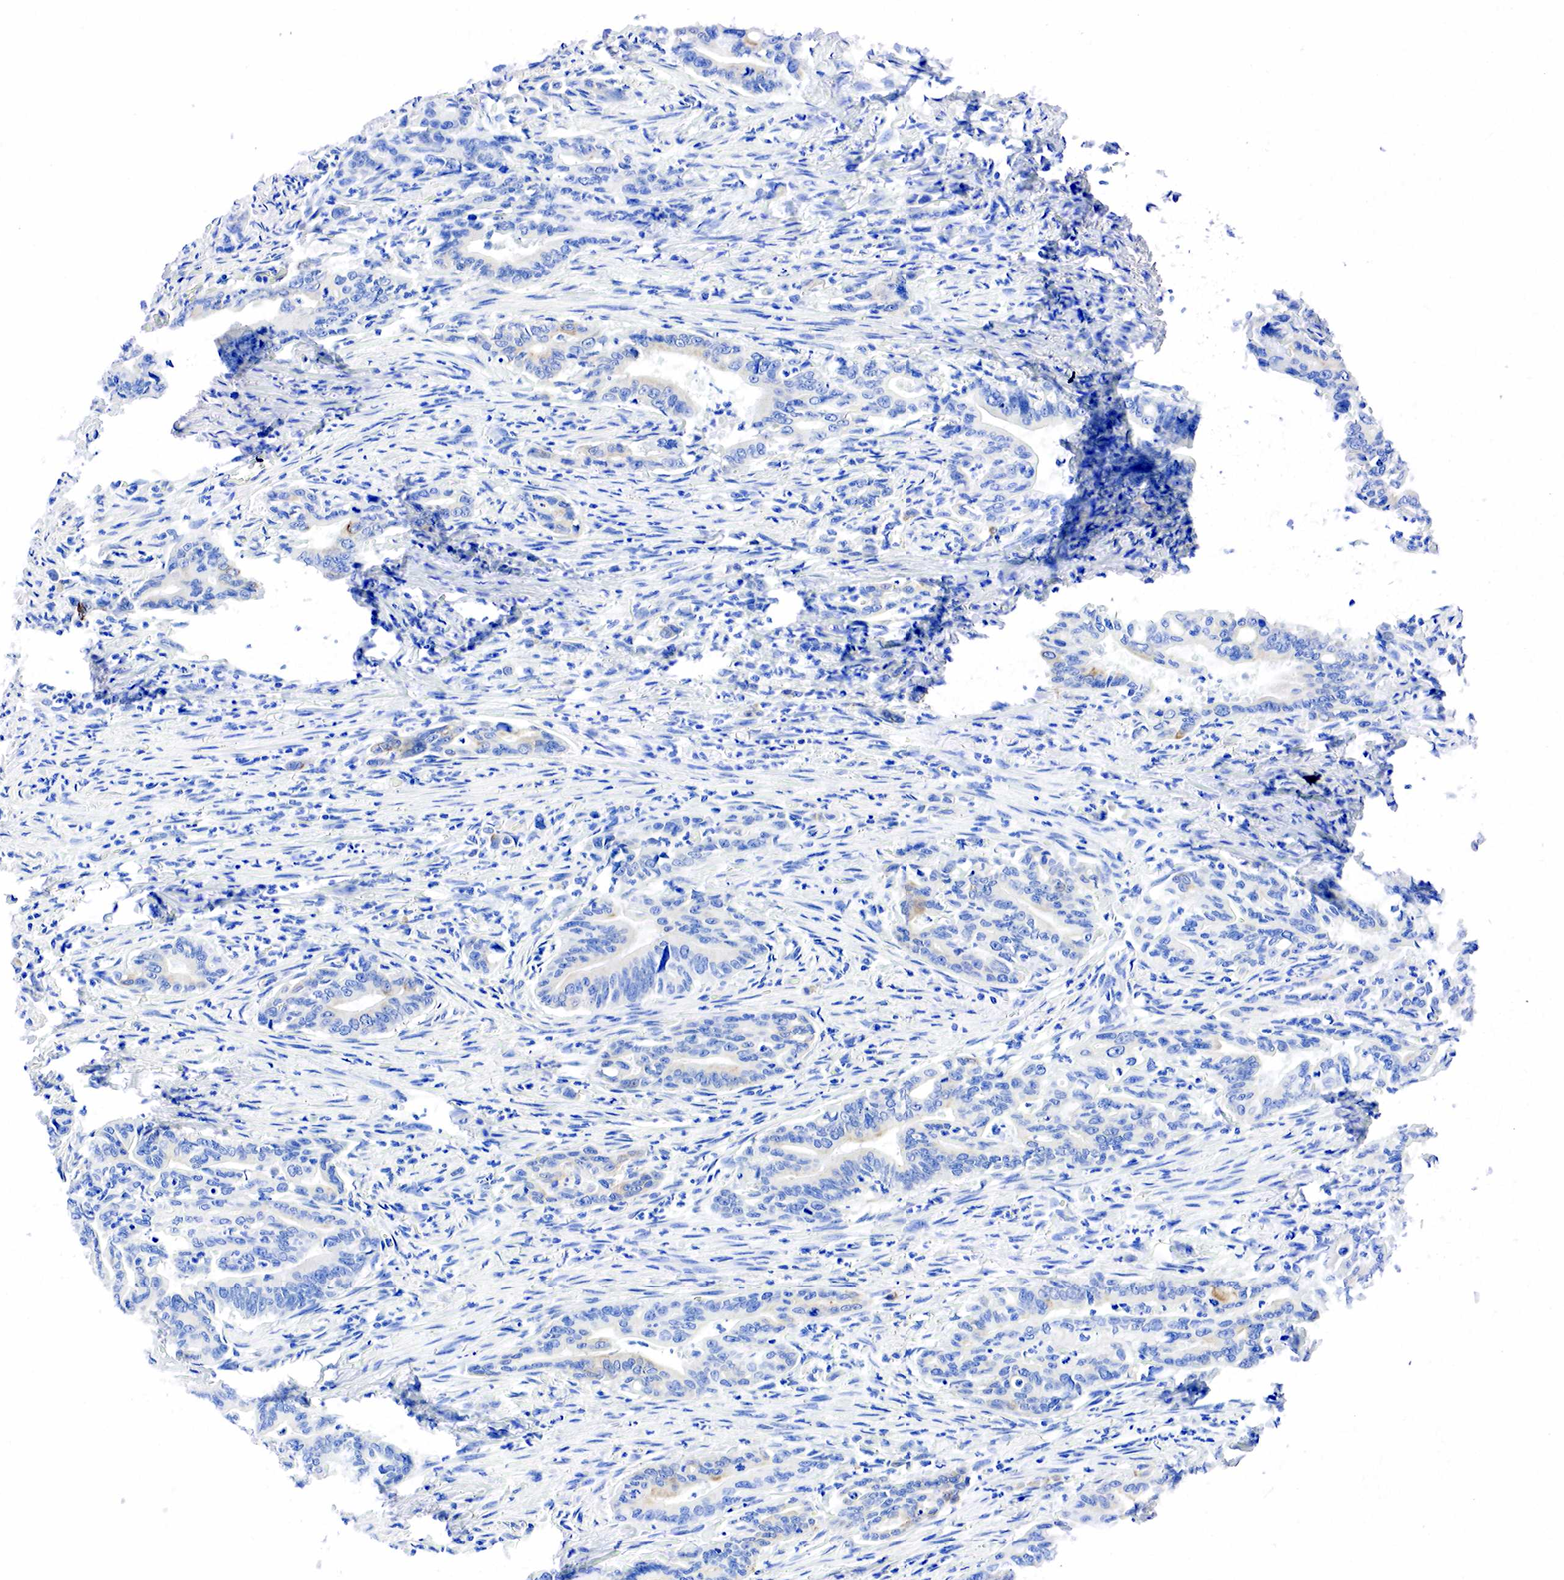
{"staining": {"intensity": "negative", "quantity": "none", "location": "none"}, "tissue": "stomach cancer", "cell_type": "Tumor cells", "image_type": "cancer", "snomed": [{"axis": "morphology", "description": "Adenocarcinoma, NOS"}, {"axis": "topography", "description": "Stomach"}], "caption": "Immunohistochemistry of human adenocarcinoma (stomach) displays no staining in tumor cells.", "gene": "PGR", "patient": {"sex": "female", "age": 76}}